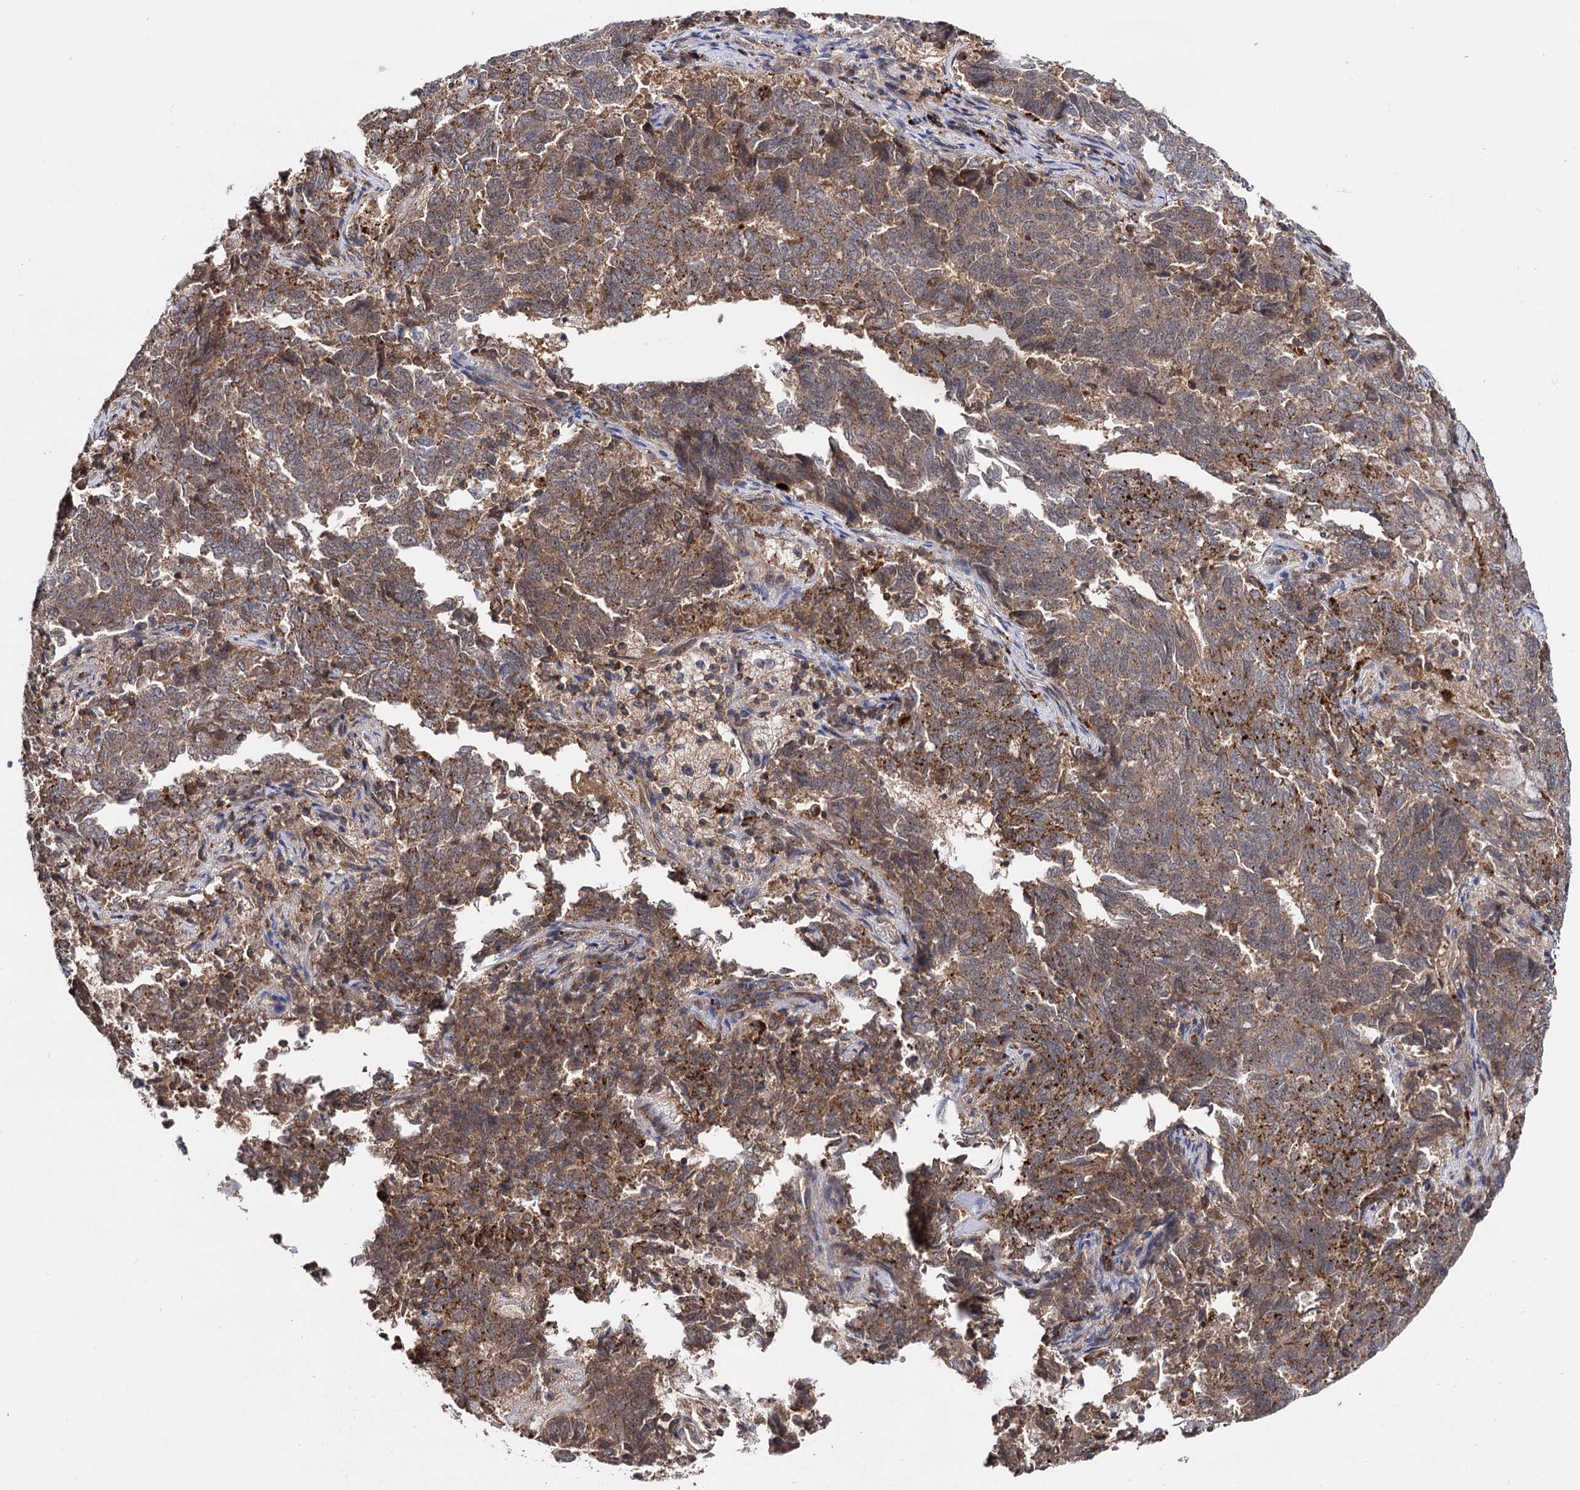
{"staining": {"intensity": "moderate", "quantity": ">75%", "location": "cytoplasmic/membranous"}, "tissue": "endometrial cancer", "cell_type": "Tumor cells", "image_type": "cancer", "snomed": [{"axis": "morphology", "description": "Adenocarcinoma, NOS"}, {"axis": "topography", "description": "Endometrium"}], "caption": "The micrograph displays a brown stain indicating the presence of a protein in the cytoplasmic/membranous of tumor cells in endometrial cancer (adenocarcinoma). (IHC, brightfield microscopy, high magnification).", "gene": "MICAL2", "patient": {"sex": "female", "age": 80}}